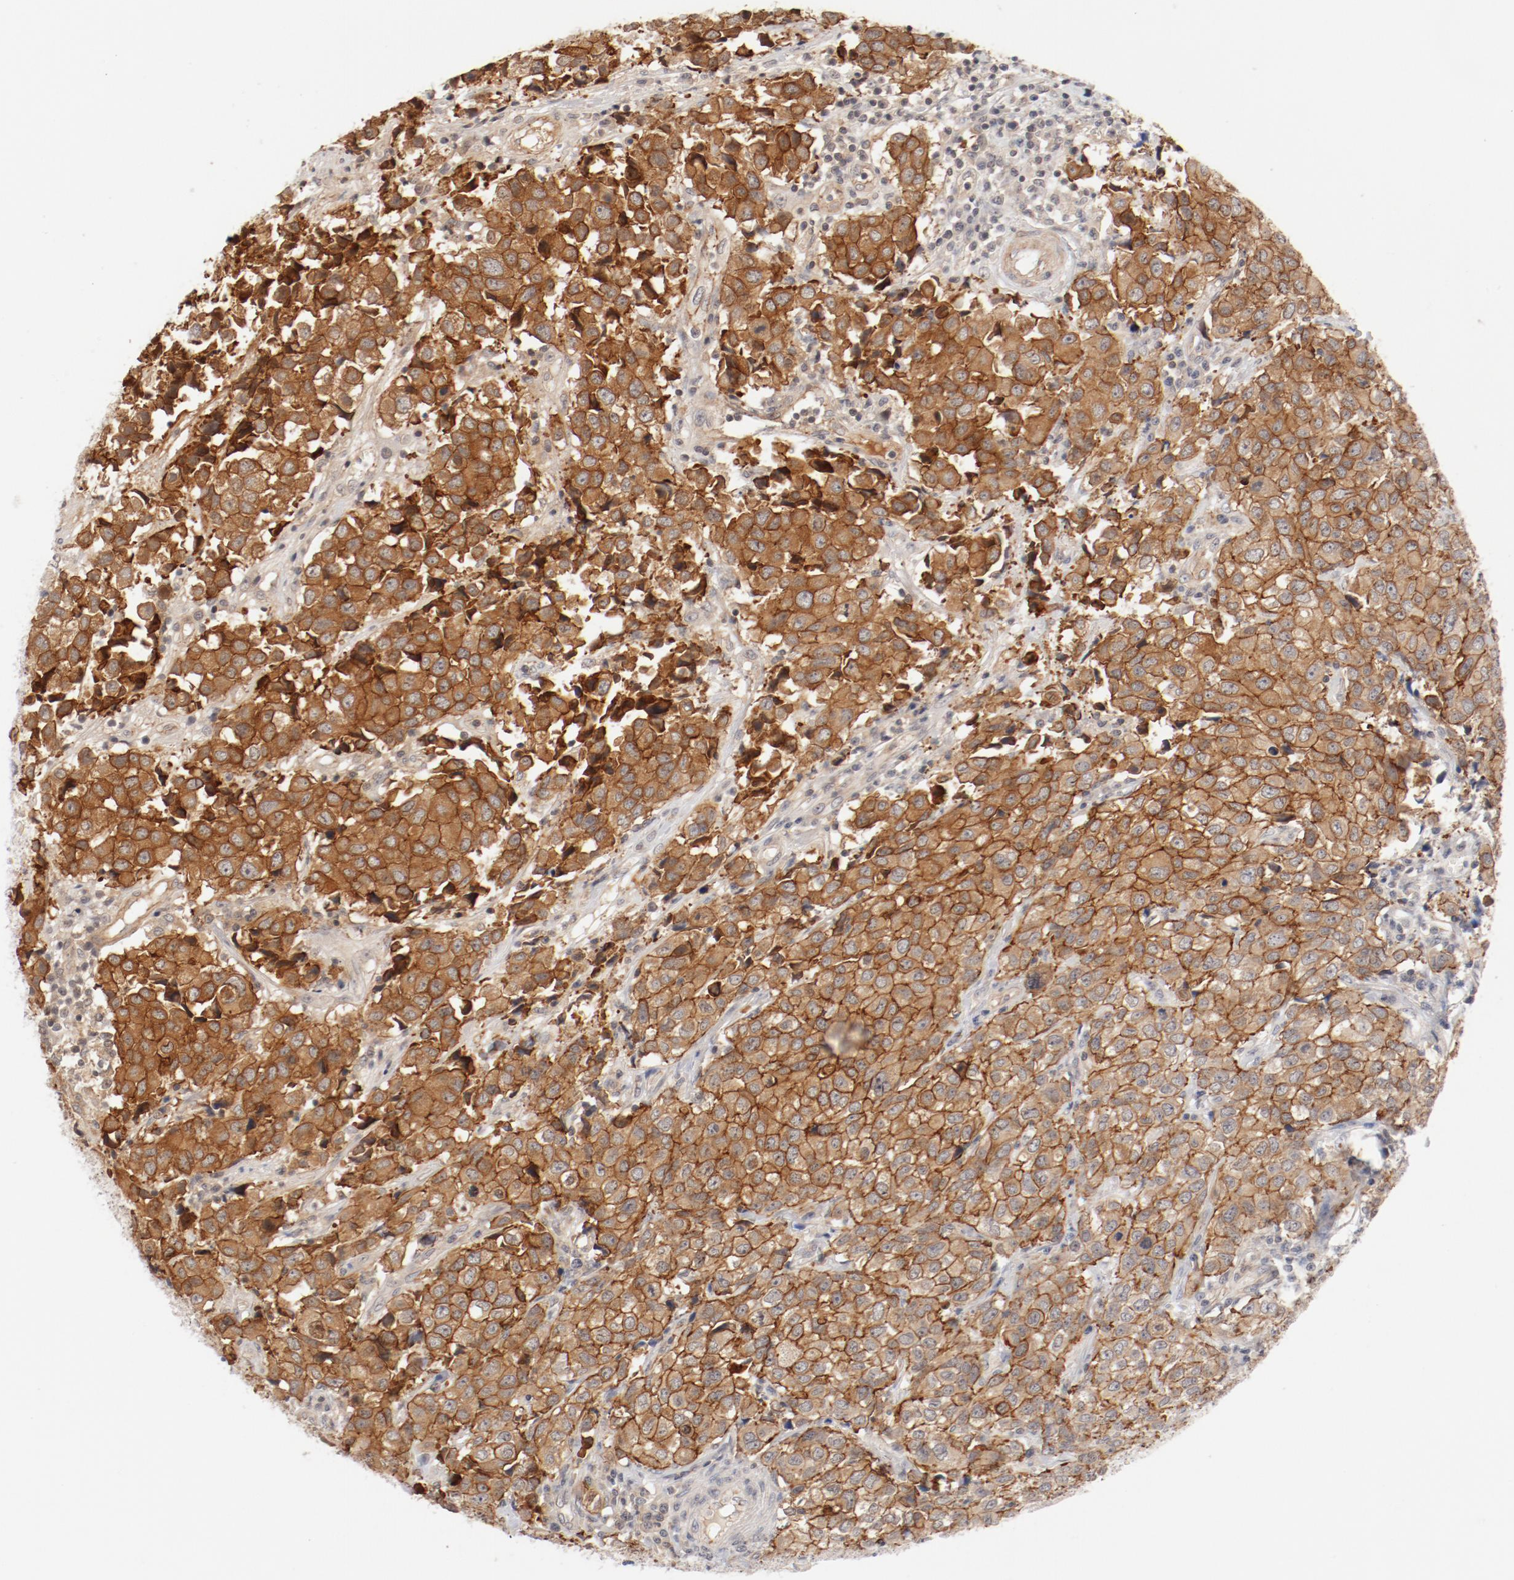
{"staining": {"intensity": "strong", "quantity": ">75%", "location": "cytoplasmic/membranous"}, "tissue": "urothelial cancer", "cell_type": "Tumor cells", "image_type": "cancer", "snomed": [{"axis": "morphology", "description": "Urothelial carcinoma, High grade"}, {"axis": "topography", "description": "Urinary bladder"}], "caption": "About >75% of tumor cells in human urothelial carcinoma (high-grade) demonstrate strong cytoplasmic/membranous protein expression as visualized by brown immunohistochemical staining.", "gene": "ZNF267", "patient": {"sex": "female", "age": 75}}